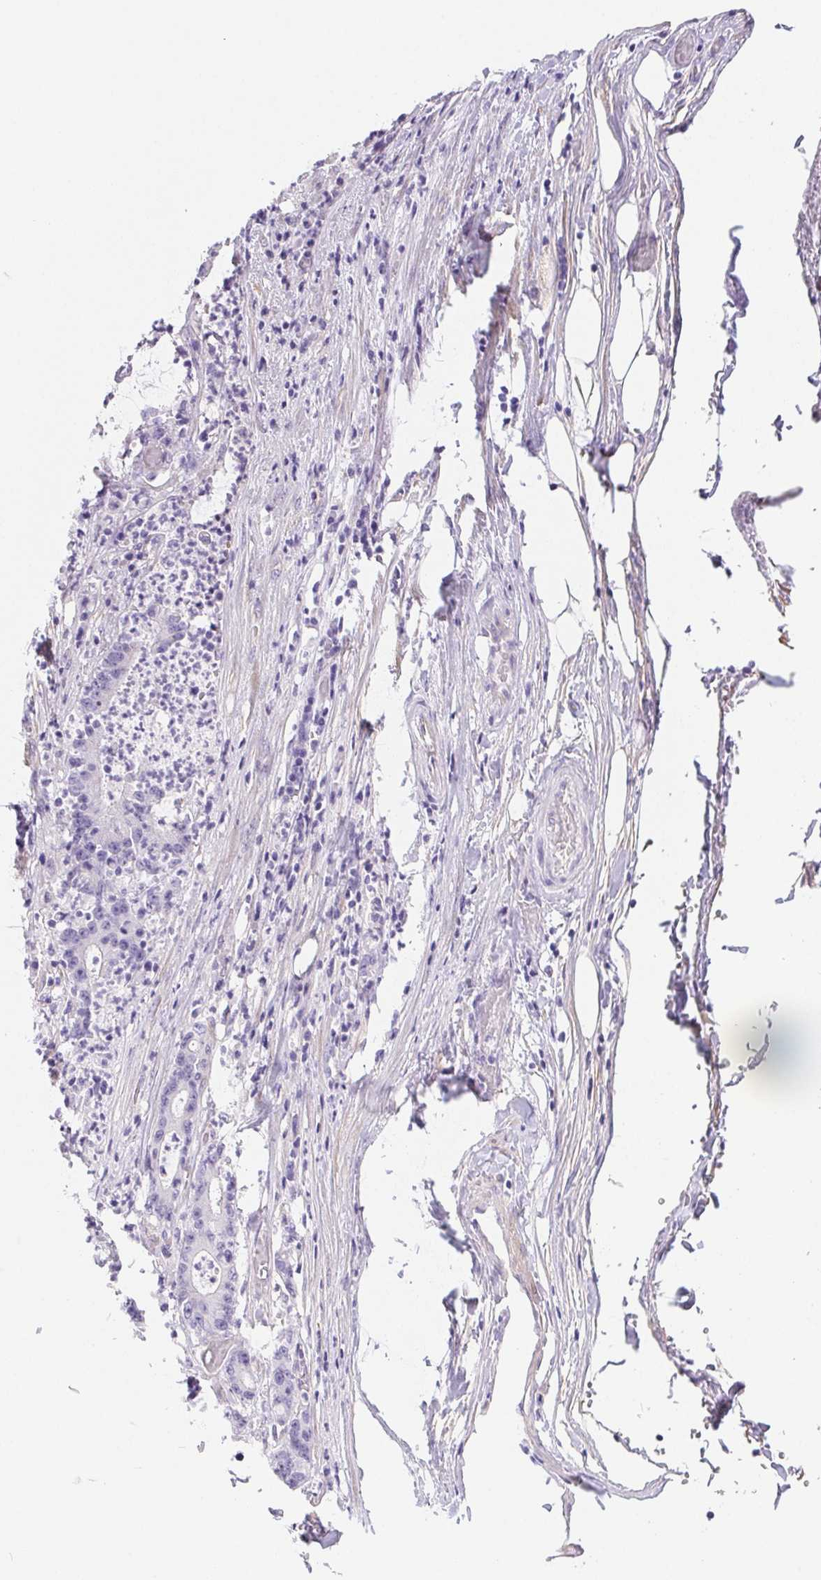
{"staining": {"intensity": "negative", "quantity": "none", "location": "none"}, "tissue": "stomach cancer", "cell_type": "Tumor cells", "image_type": "cancer", "snomed": [{"axis": "morphology", "description": "Adenocarcinoma, NOS"}, {"axis": "topography", "description": "Stomach, upper"}], "caption": "IHC of human stomach cancer (adenocarcinoma) exhibits no expression in tumor cells.", "gene": "PNLIP", "patient": {"sex": "male", "age": 68}}